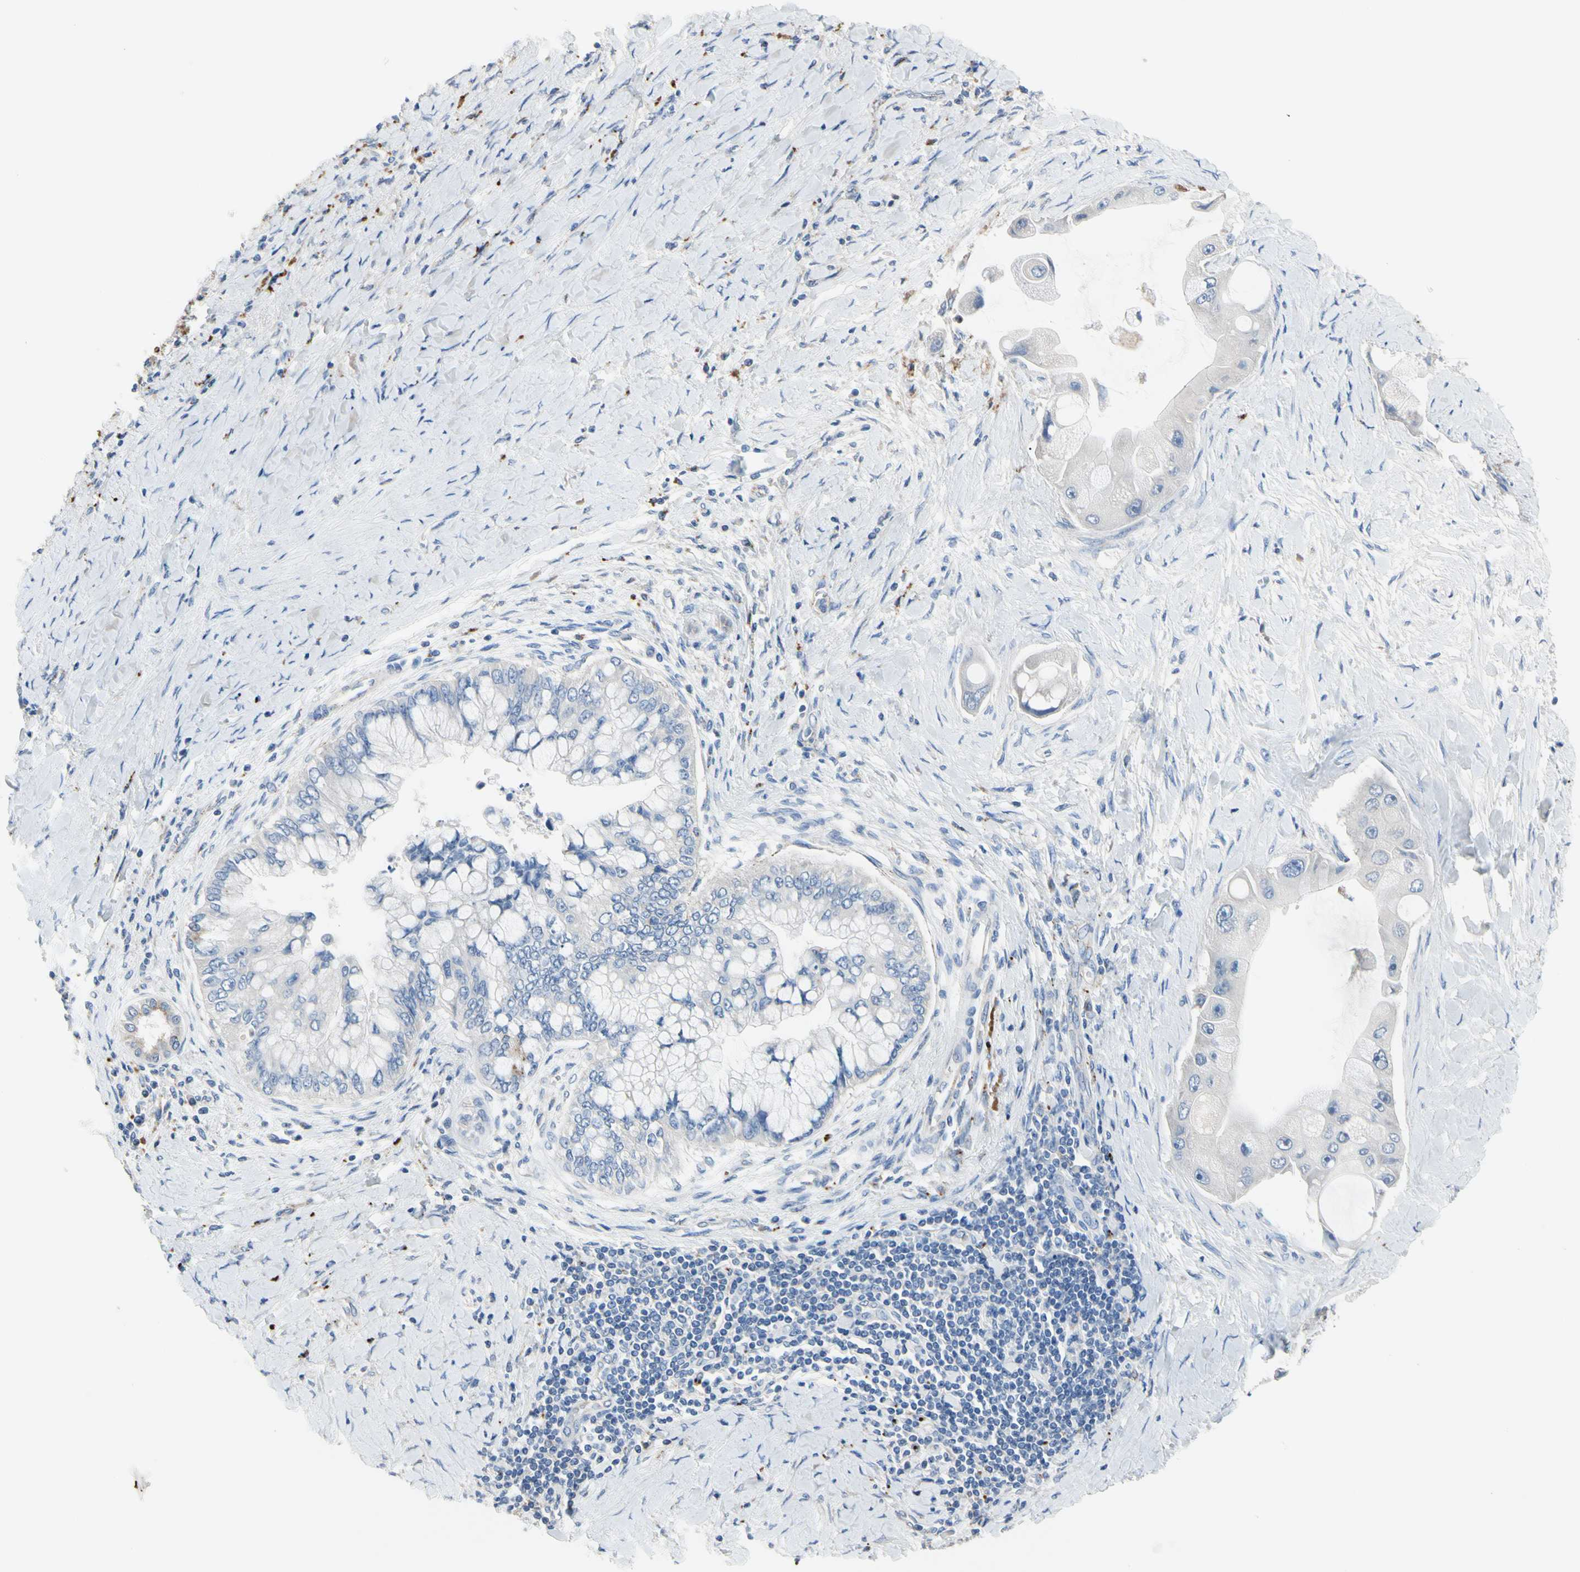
{"staining": {"intensity": "negative", "quantity": "none", "location": "none"}, "tissue": "liver cancer", "cell_type": "Tumor cells", "image_type": "cancer", "snomed": [{"axis": "morphology", "description": "Normal tissue, NOS"}, {"axis": "morphology", "description": "Cholangiocarcinoma"}, {"axis": "topography", "description": "Liver"}, {"axis": "topography", "description": "Peripheral nerve tissue"}], "caption": "IHC of human liver cancer demonstrates no positivity in tumor cells.", "gene": "RETSAT", "patient": {"sex": "male", "age": 50}}